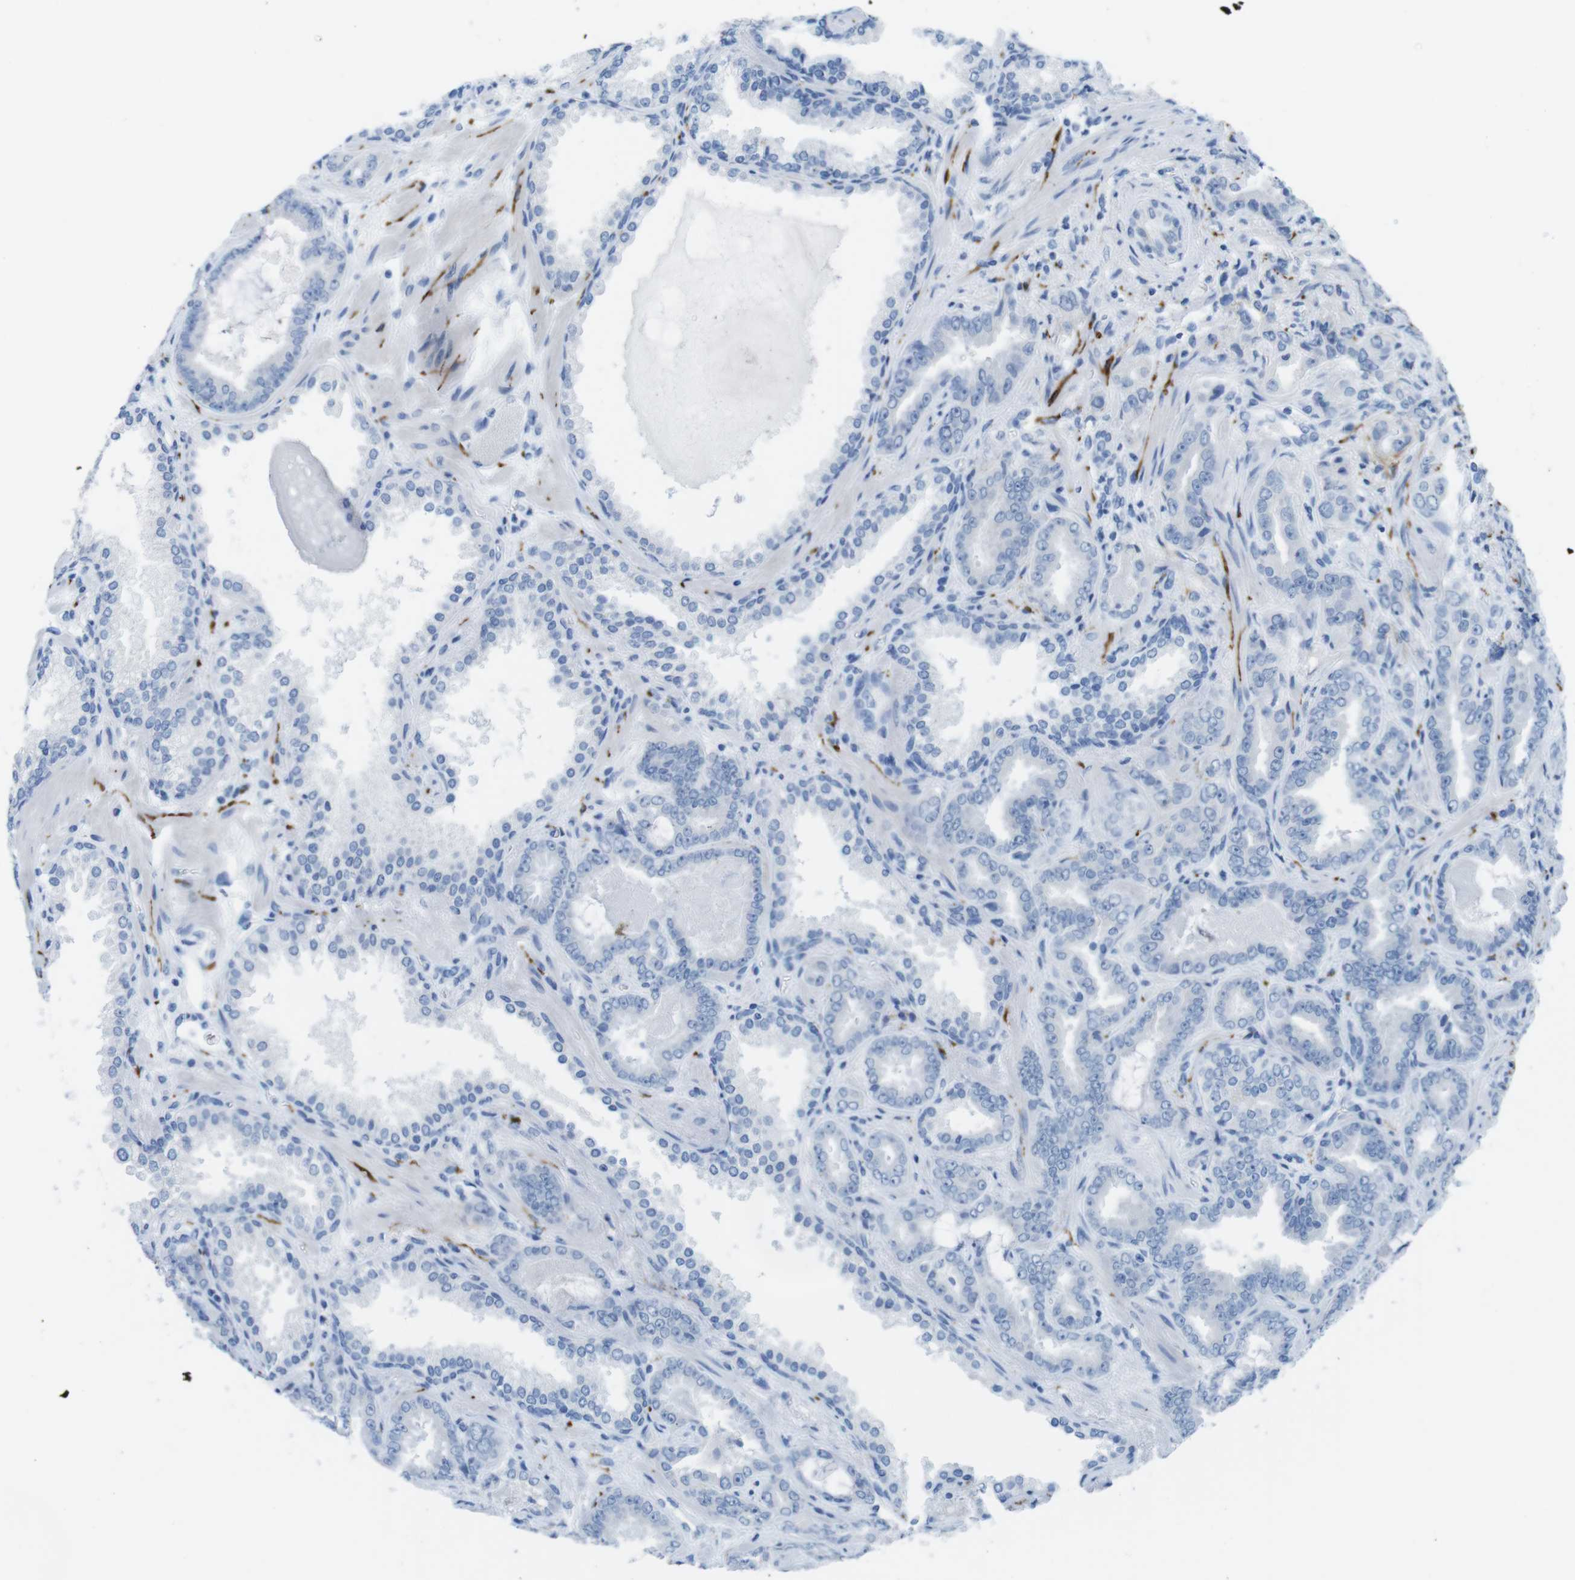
{"staining": {"intensity": "negative", "quantity": "none", "location": "none"}, "tissue": "prostate cancer", "cell_type": "Tumor cells", "image_type": "cancer", "snomed": [{"axis": "morphology", "description": "Adenocarcinoma, Low grade"}, {"axis": "topography", "description": "Prostate"}], "caption": "There is no significant positivity in tumor cells of prostate cancer (adenocarcinoma (low-grade)). Brightfield microscopy of immunohistochemistry (IHC) stained with DAB (brown) and hematoxylin (blue), captured at high magnification.", "gene": "GAP43", "patient": {"sex": "male", "age": 60}}